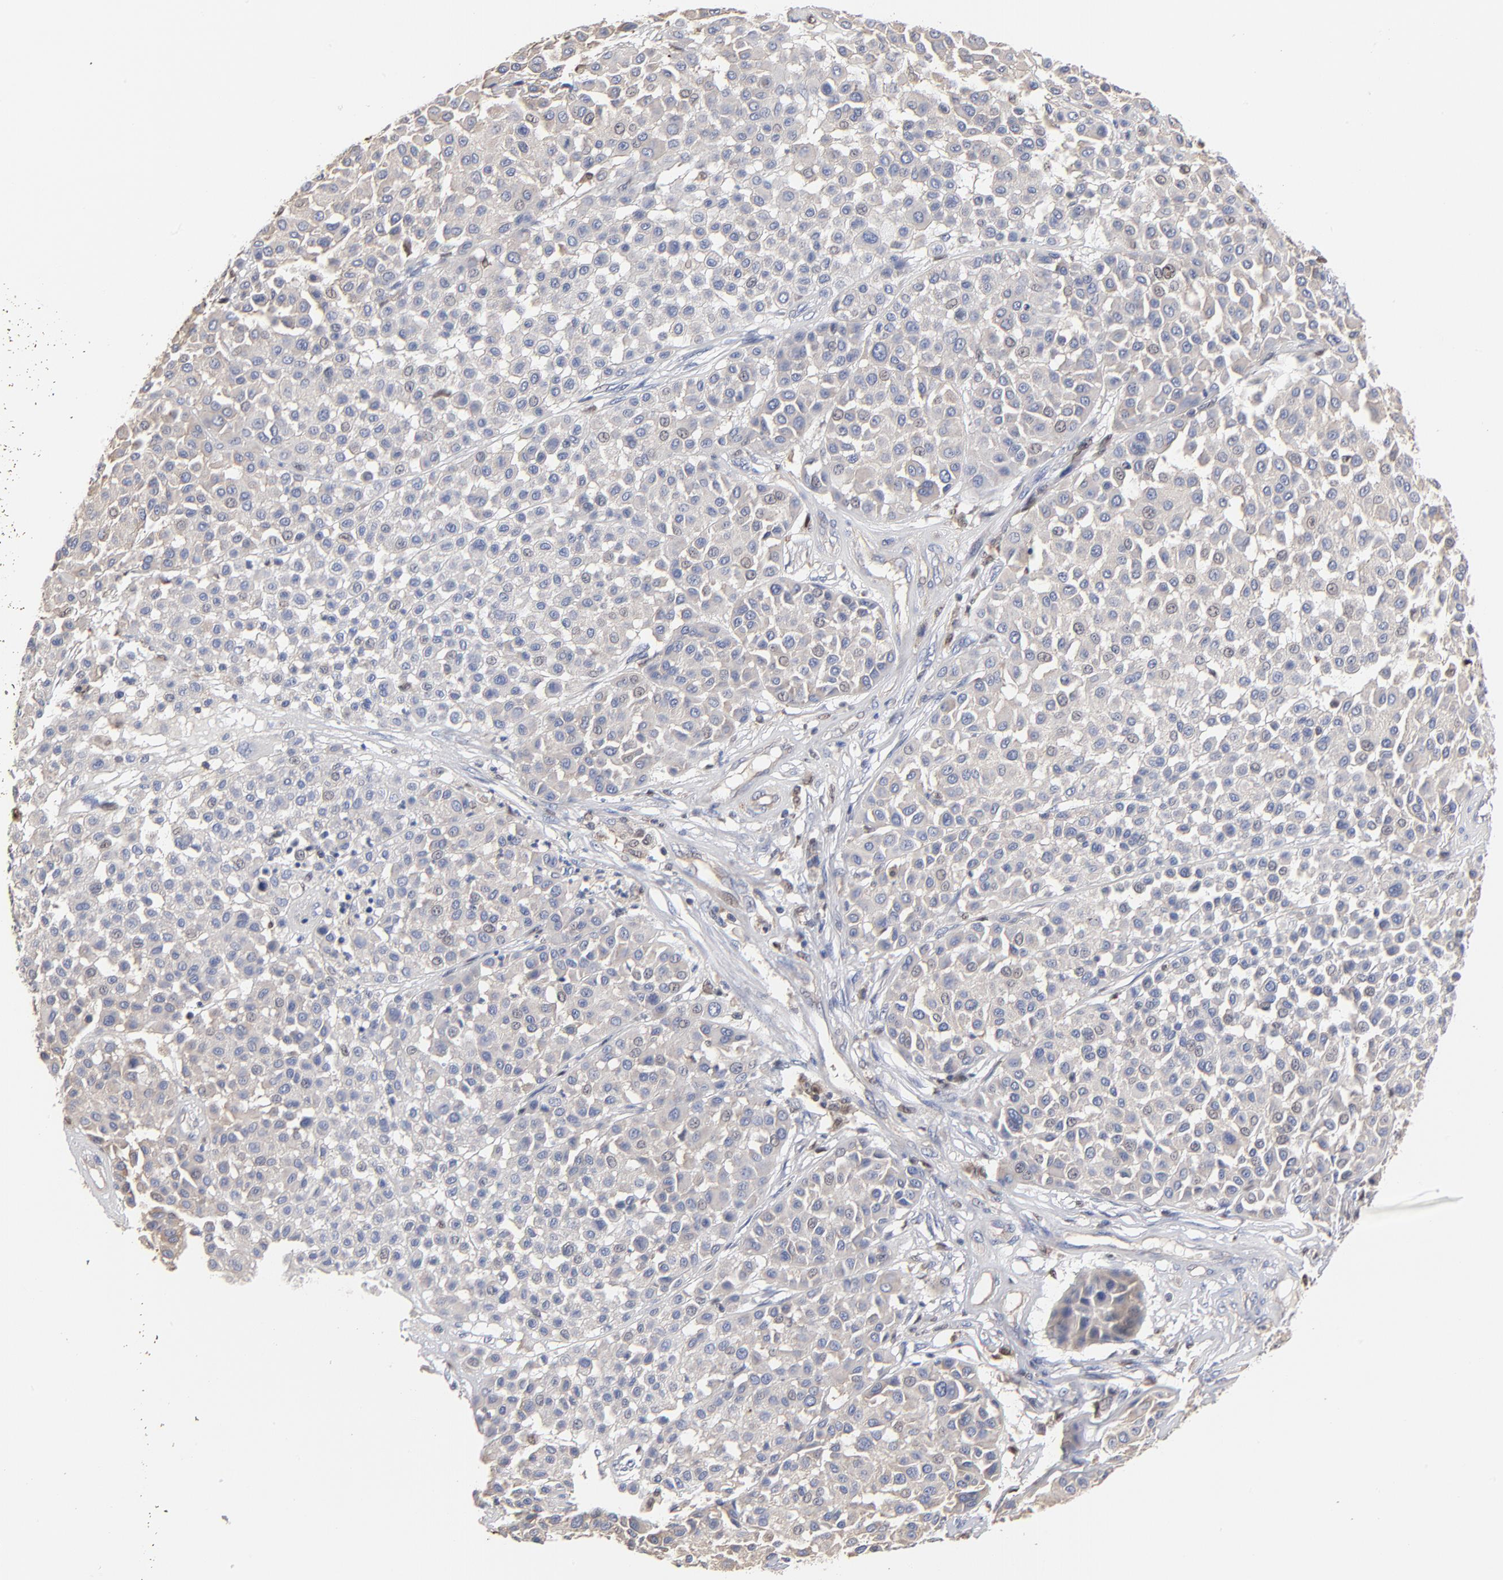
{"staining": {"intensity": "negative", "quantity": "none", "location": "none"}, "tissue": "melanoma", "cell_type": "Tumor cells", "image_type": "cancer", "snomed": [{"axis": "morphology", "description": "Malignant melanoma, Metastatic site"}, {"axis": "topography", "description": "Soft tissue"}], "caption": "IHC of human melanoma demonstrates no staining in tumor cells.", "gene": "ARHGEF6", "patient": {"sex": "male", "age": 41}}